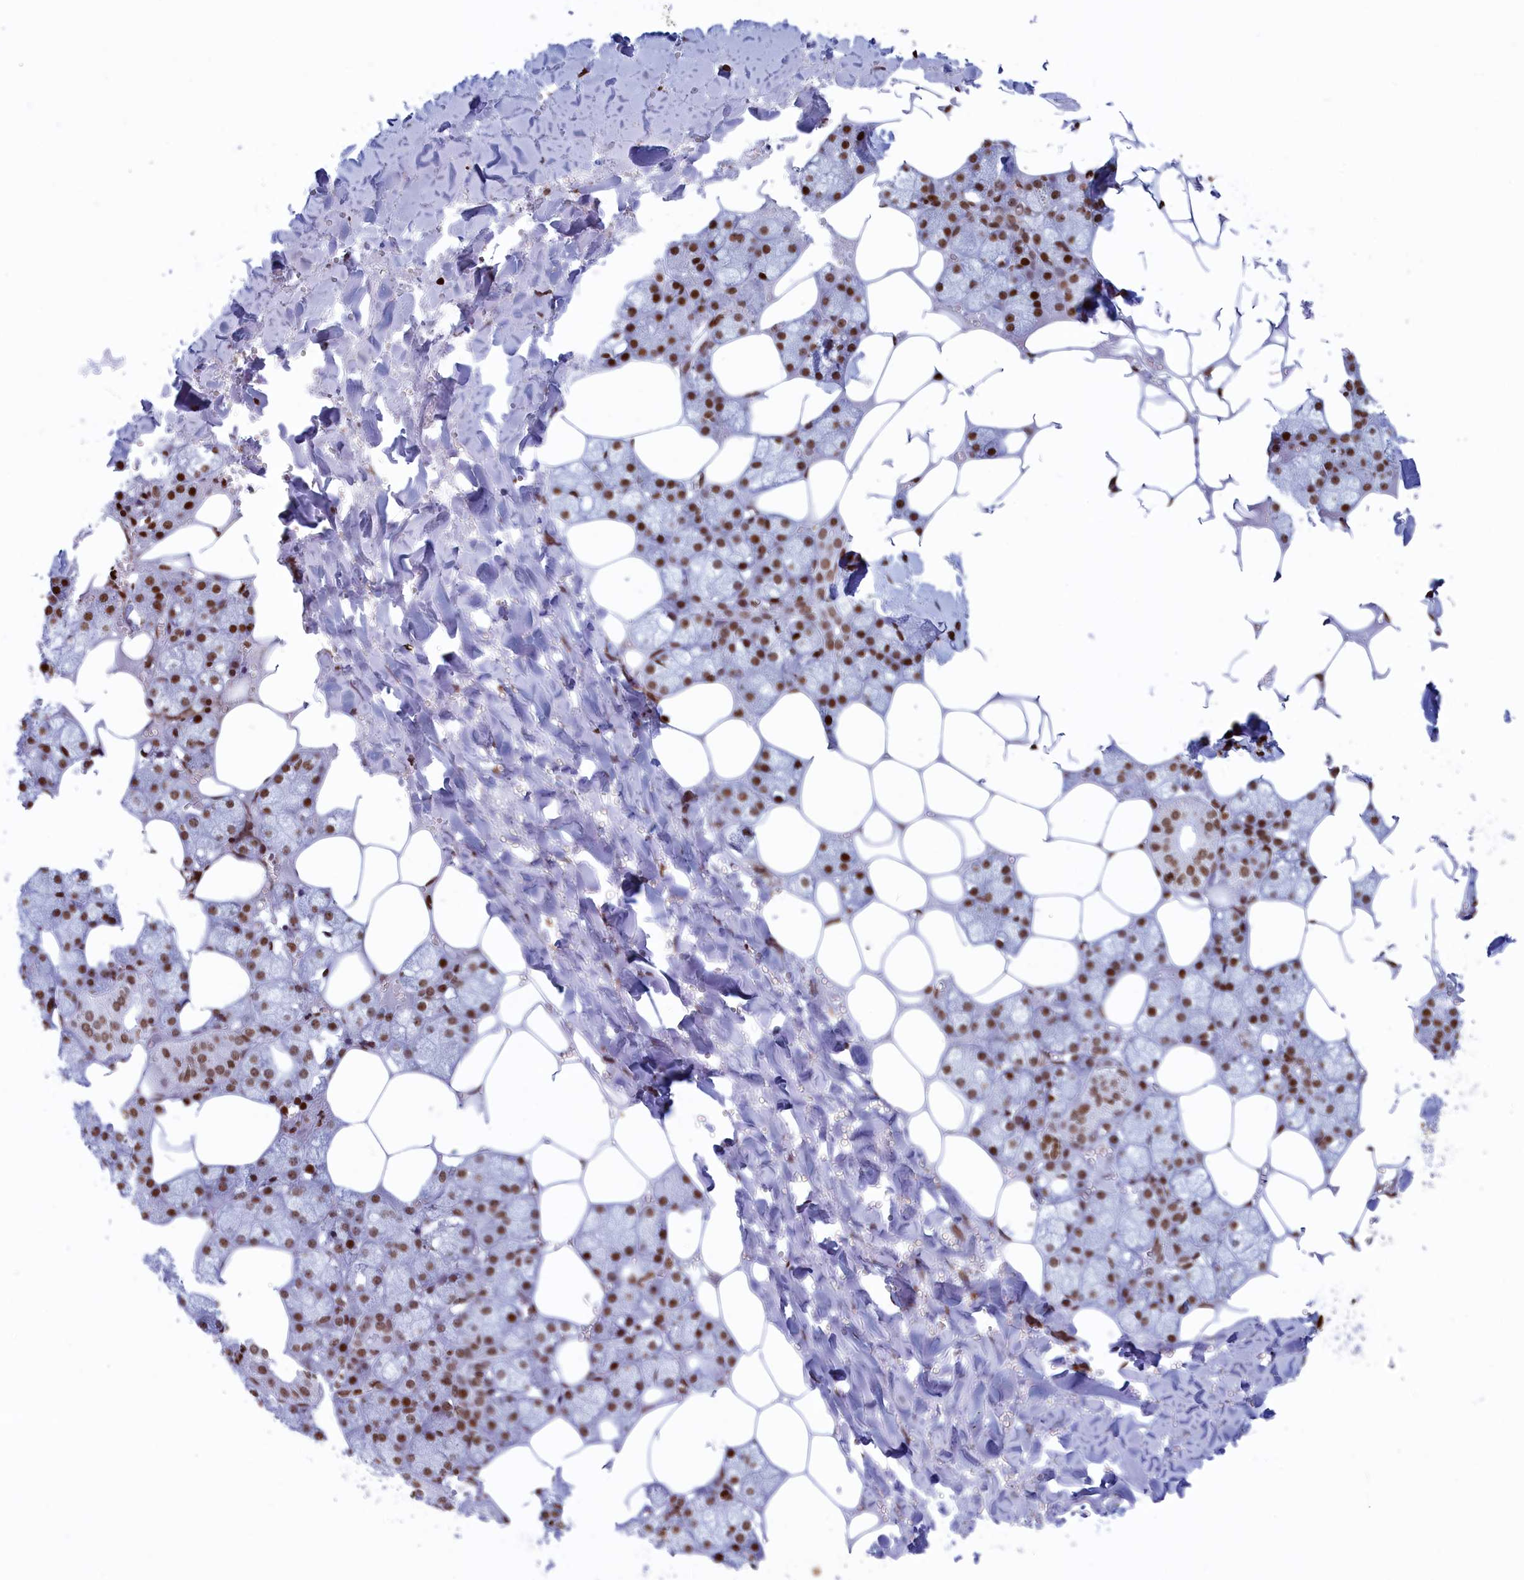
{"staining": {"intensity": "strong", "quantity": ">75%", "location": "nuclear"}, "tissue": "salivary gland", "cell_type": "Glandular cells", "image_type": "normal", "snomed": [{"axis": "morphology", "description": "Normal tissue, NOS"}, {"axis": "topography", "description": "Salivary gland"}], "caption": "Immunohistochemistry (DAB) staining of benign human salivary gland demonstrates strong nuclear protein positivity in approximately >75% of glandular cells. (DAB IHC, brown staining for protein, blue staining for nuclei).", "gene": "APOBEC3A", "patient": {"sex": "male", "age": 62}}